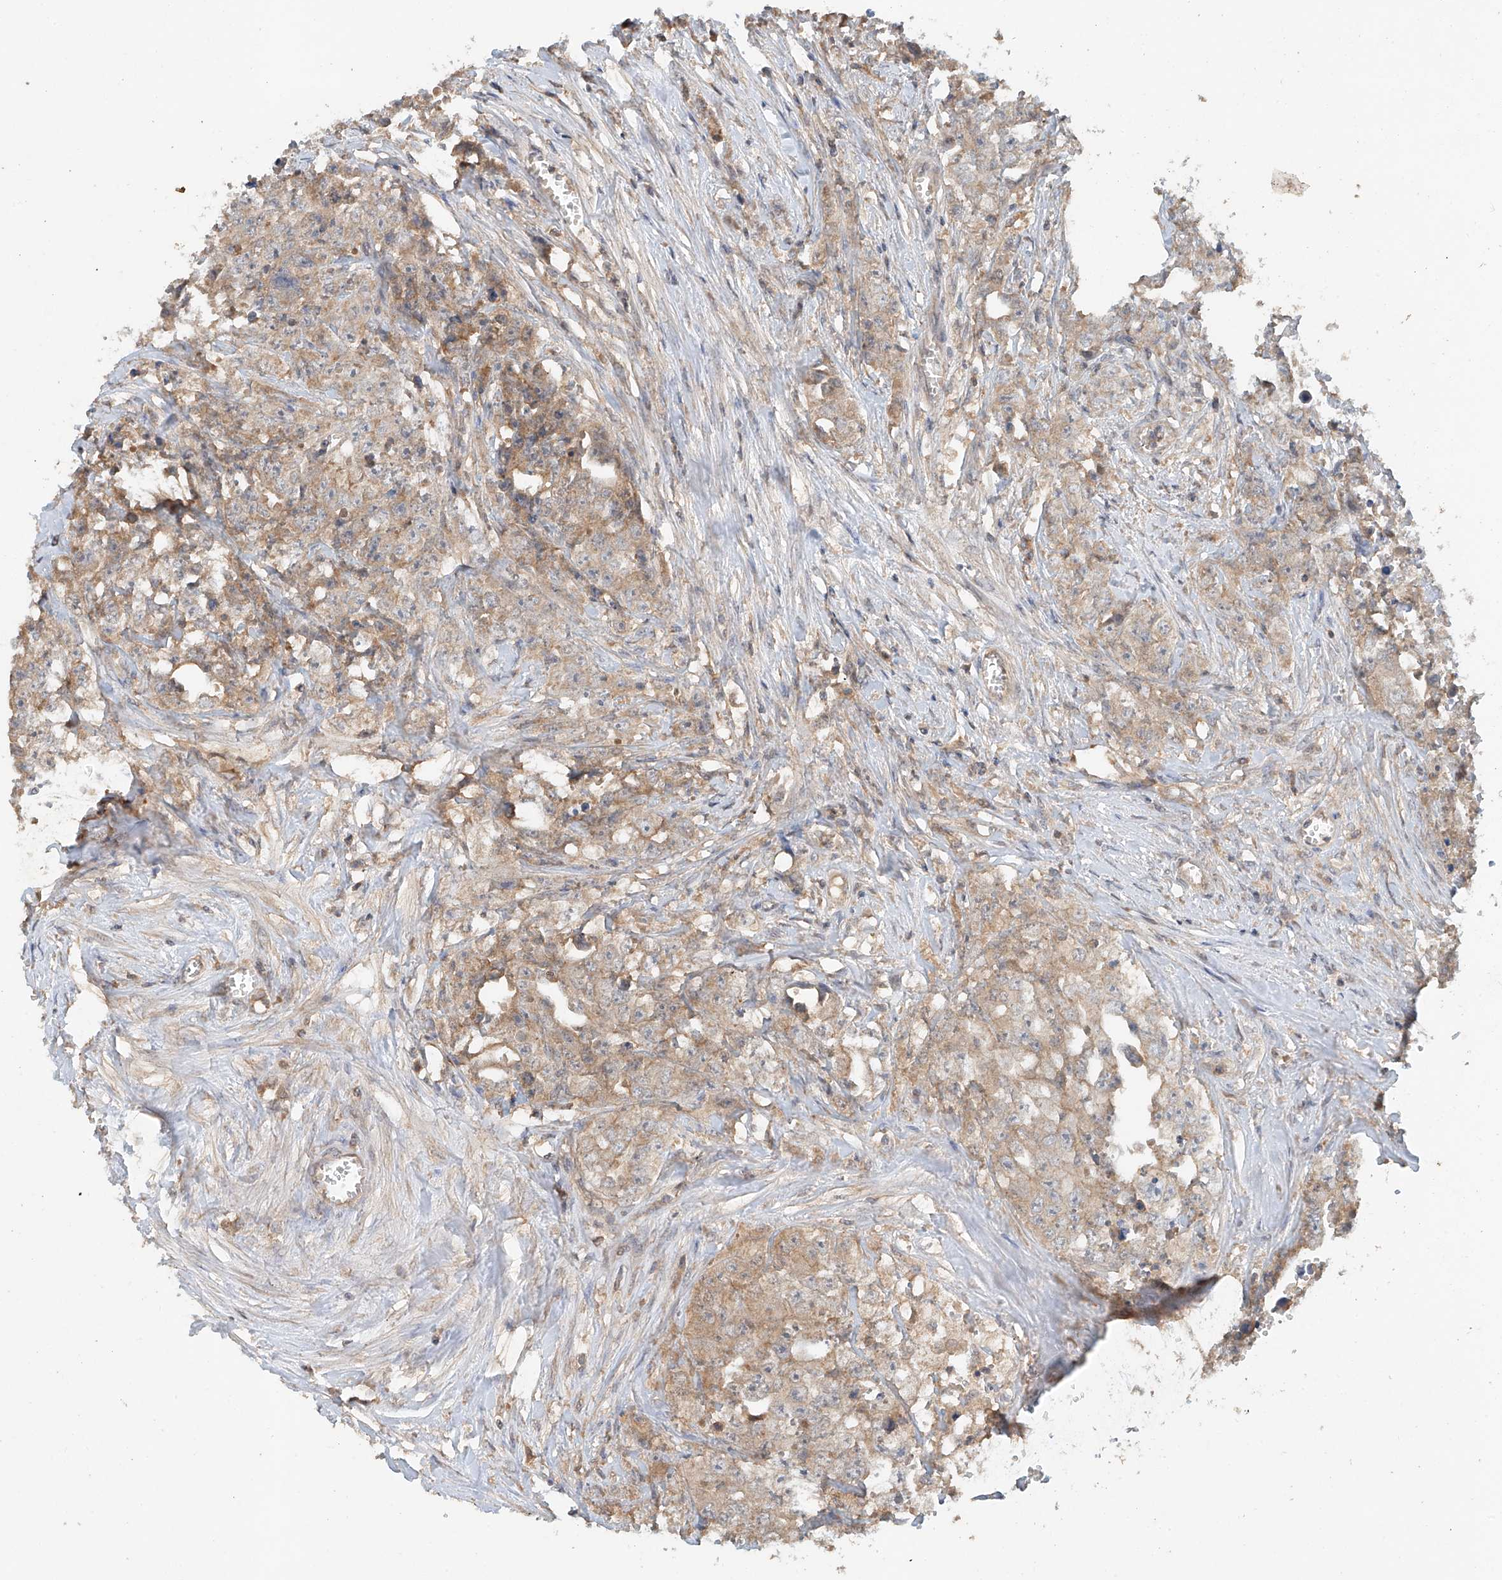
{"staining": {"intensity": "weak", "quantity": "25%-75%", "location": "cytoplasmic/membranous"}, "tissue": "testis cancer", "cell_type": "Tumor cells", "image_type": "cancer", "snomed": [{"axis": "morphology", "description": "Seminoma, NOS"}, {"axis": "morphology", "description": "Carcinoma, Embryonal, NOS"}, {"axis": "topography", "description": "Testis"}], "caption": "About 25%-75% of tumor cells in human embryonal carcinoma (testis) display weak cytoplasmic/membranous protein positivity as visualized by brown immunohistochemical staining.", "gene": "GNB1L", "patient": {"sex": "male", "age": 43}}